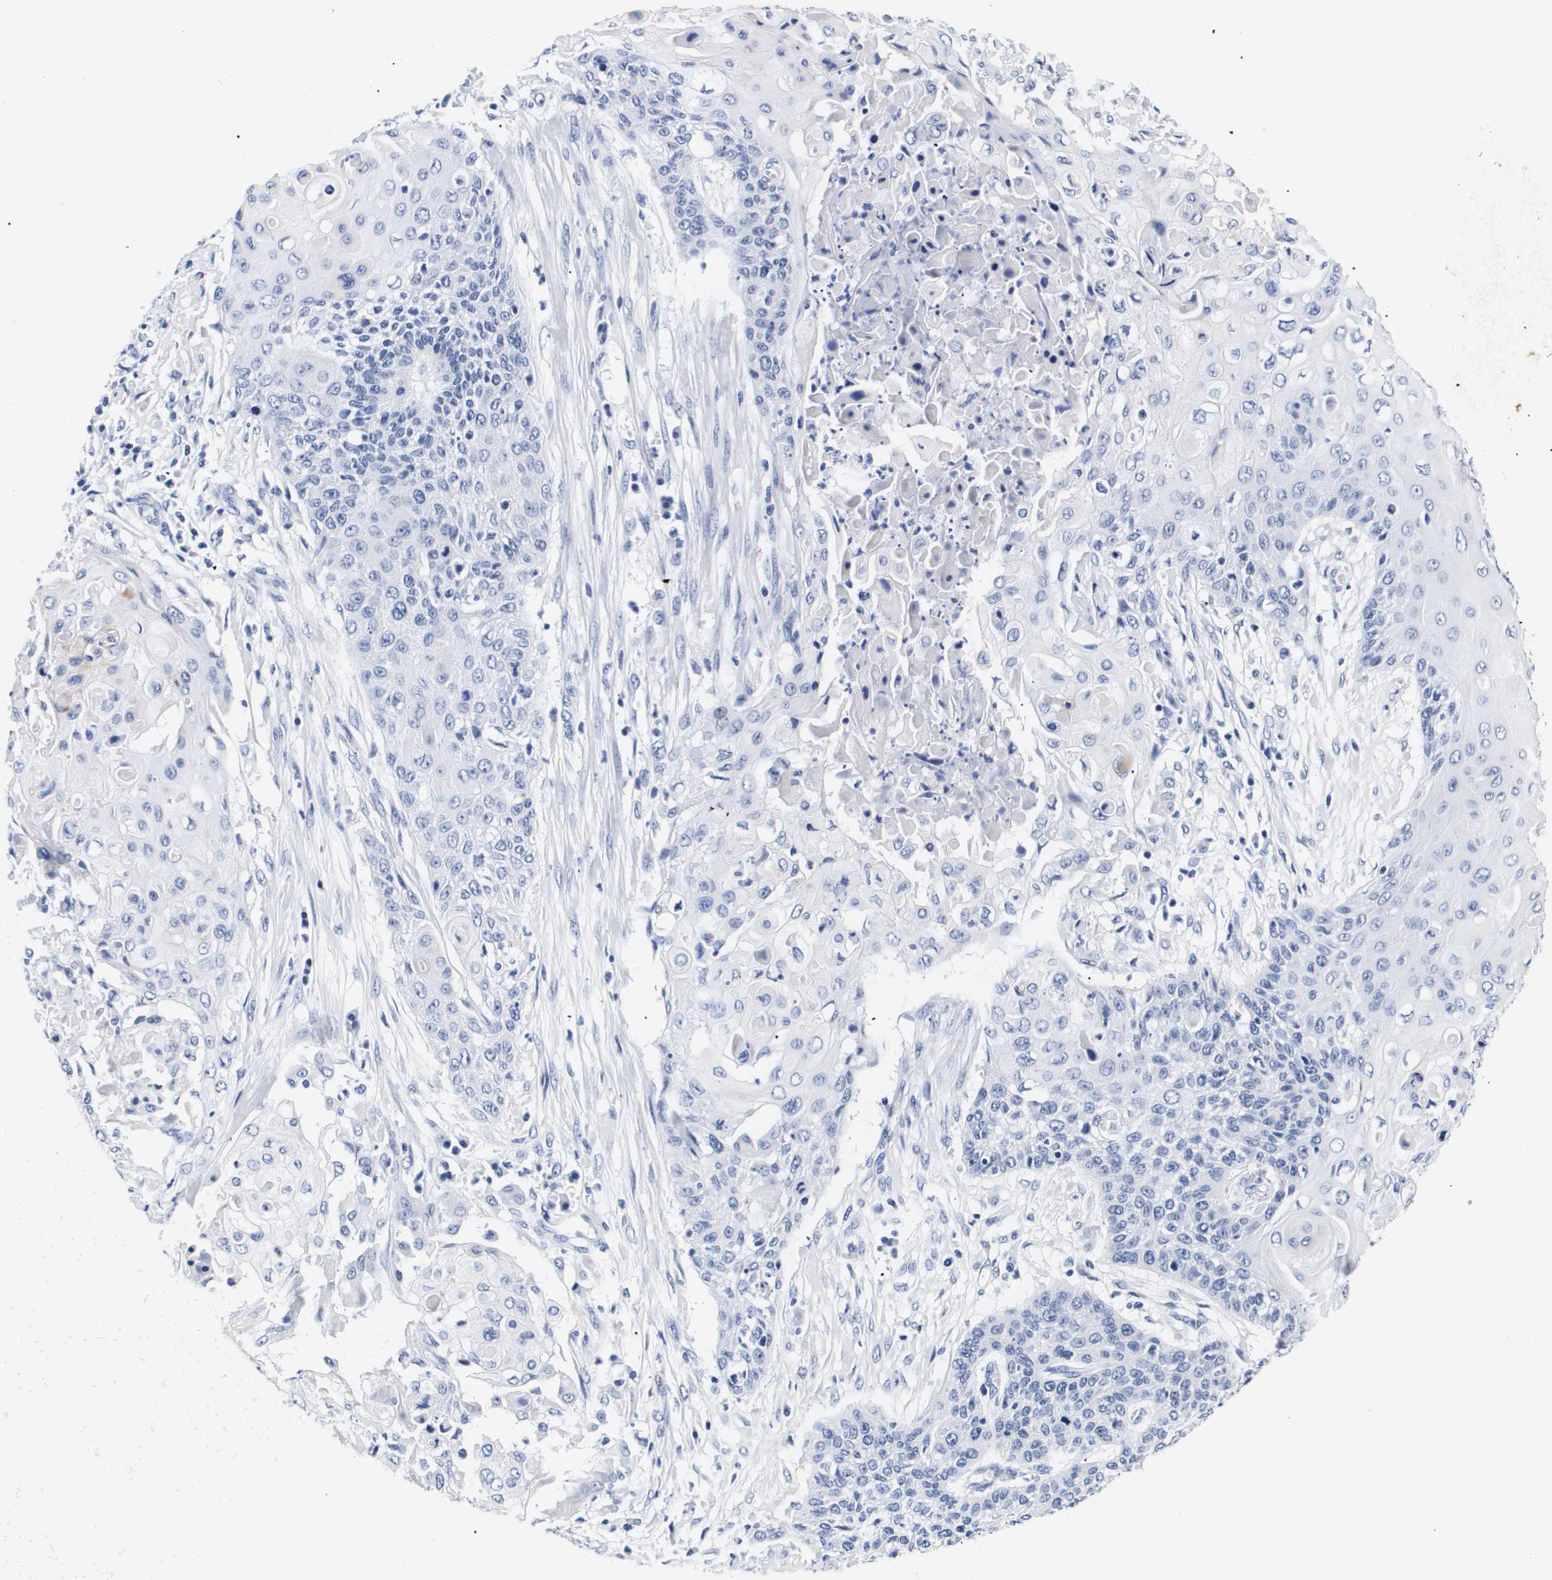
{"staining": {"intensity": "negative", "quantity": "none", "location": "none"}, "tissue": "cervical cancer", "cell_type": "Tumor cells", "image_type": "cancer", "snomed": [{"axis": "morphology", "description": "Squamous cell carcinoma, NOS"}, {"axis": "topography", "description": "Cervix"}], "caption": "Immunohistochemistry (IHC) image of human cervical cancer (squamous cell carcinoma) stained for a protein (brown), which reveals no expression in tumor cells. The staining was performed using DAB (3,3'-diaminobenzidine) to visualize the protein expression in brown, while the nuclei were stained in blue with hematoxylin (Magnification: 20x).", "gene": "ATP6V0A4", "patient": {"sex": "female", "age": 39}}